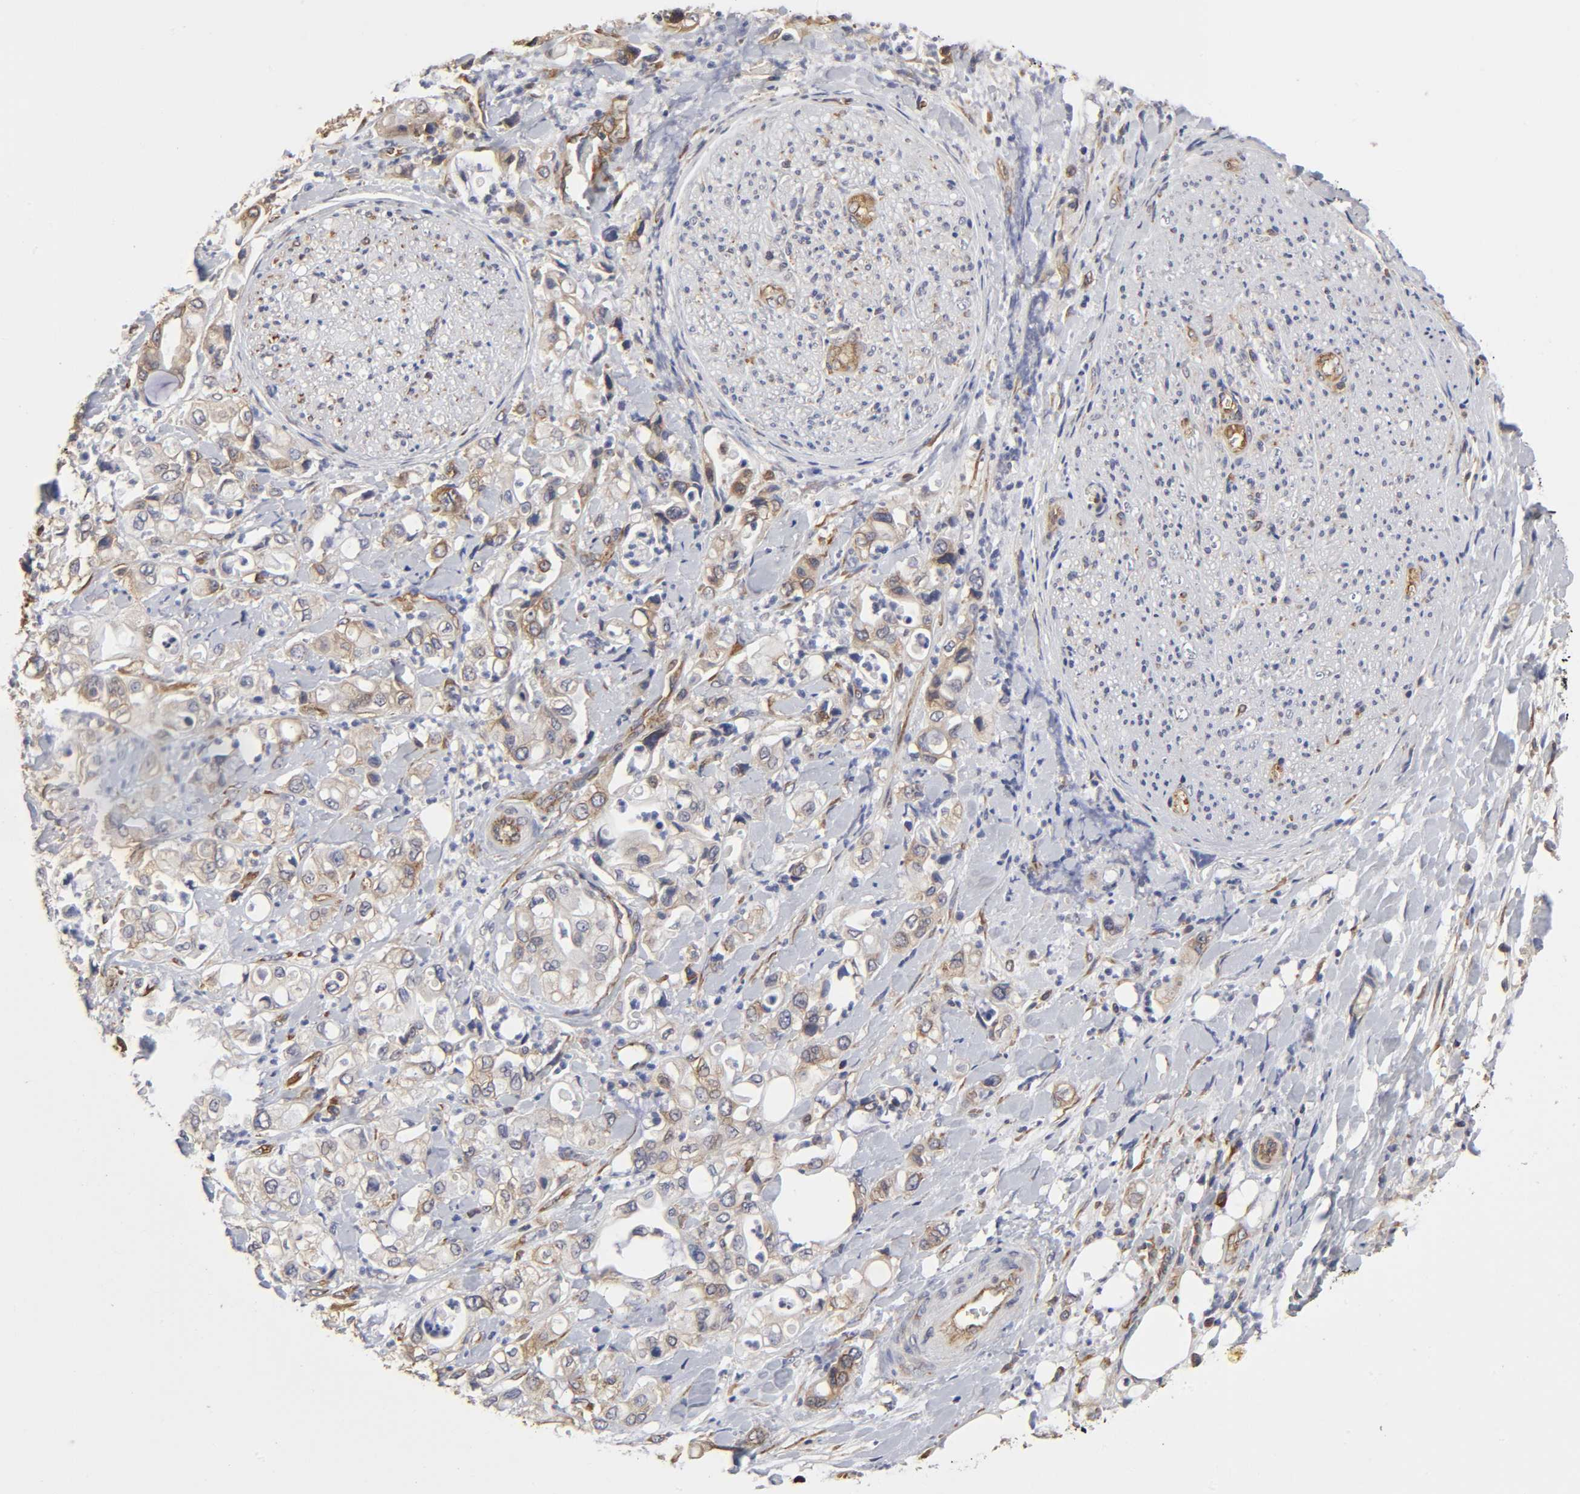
{"staining": {"intensity": "moderate", "quantity": ">75%", "location": "cytoplasmic/membranous"}, "tissue": "pancreatic cancer", "cell_type": "Tumor cells", "image_type": "cancer", "snomed": [{"axis": "morphology", "description": "Adenocarcinoma, NOS"}, {"axis": "topography", "description": "Pancreas"}], "caption": "The histopathology image demonstrates a brown stain indicating the presence of a protein in the cytoplasmic/membranous of tumor cells in adenocarcinoma (pancreatic).", "gene": "RPL14", "patient": {"sex": "male", "age": 70}}